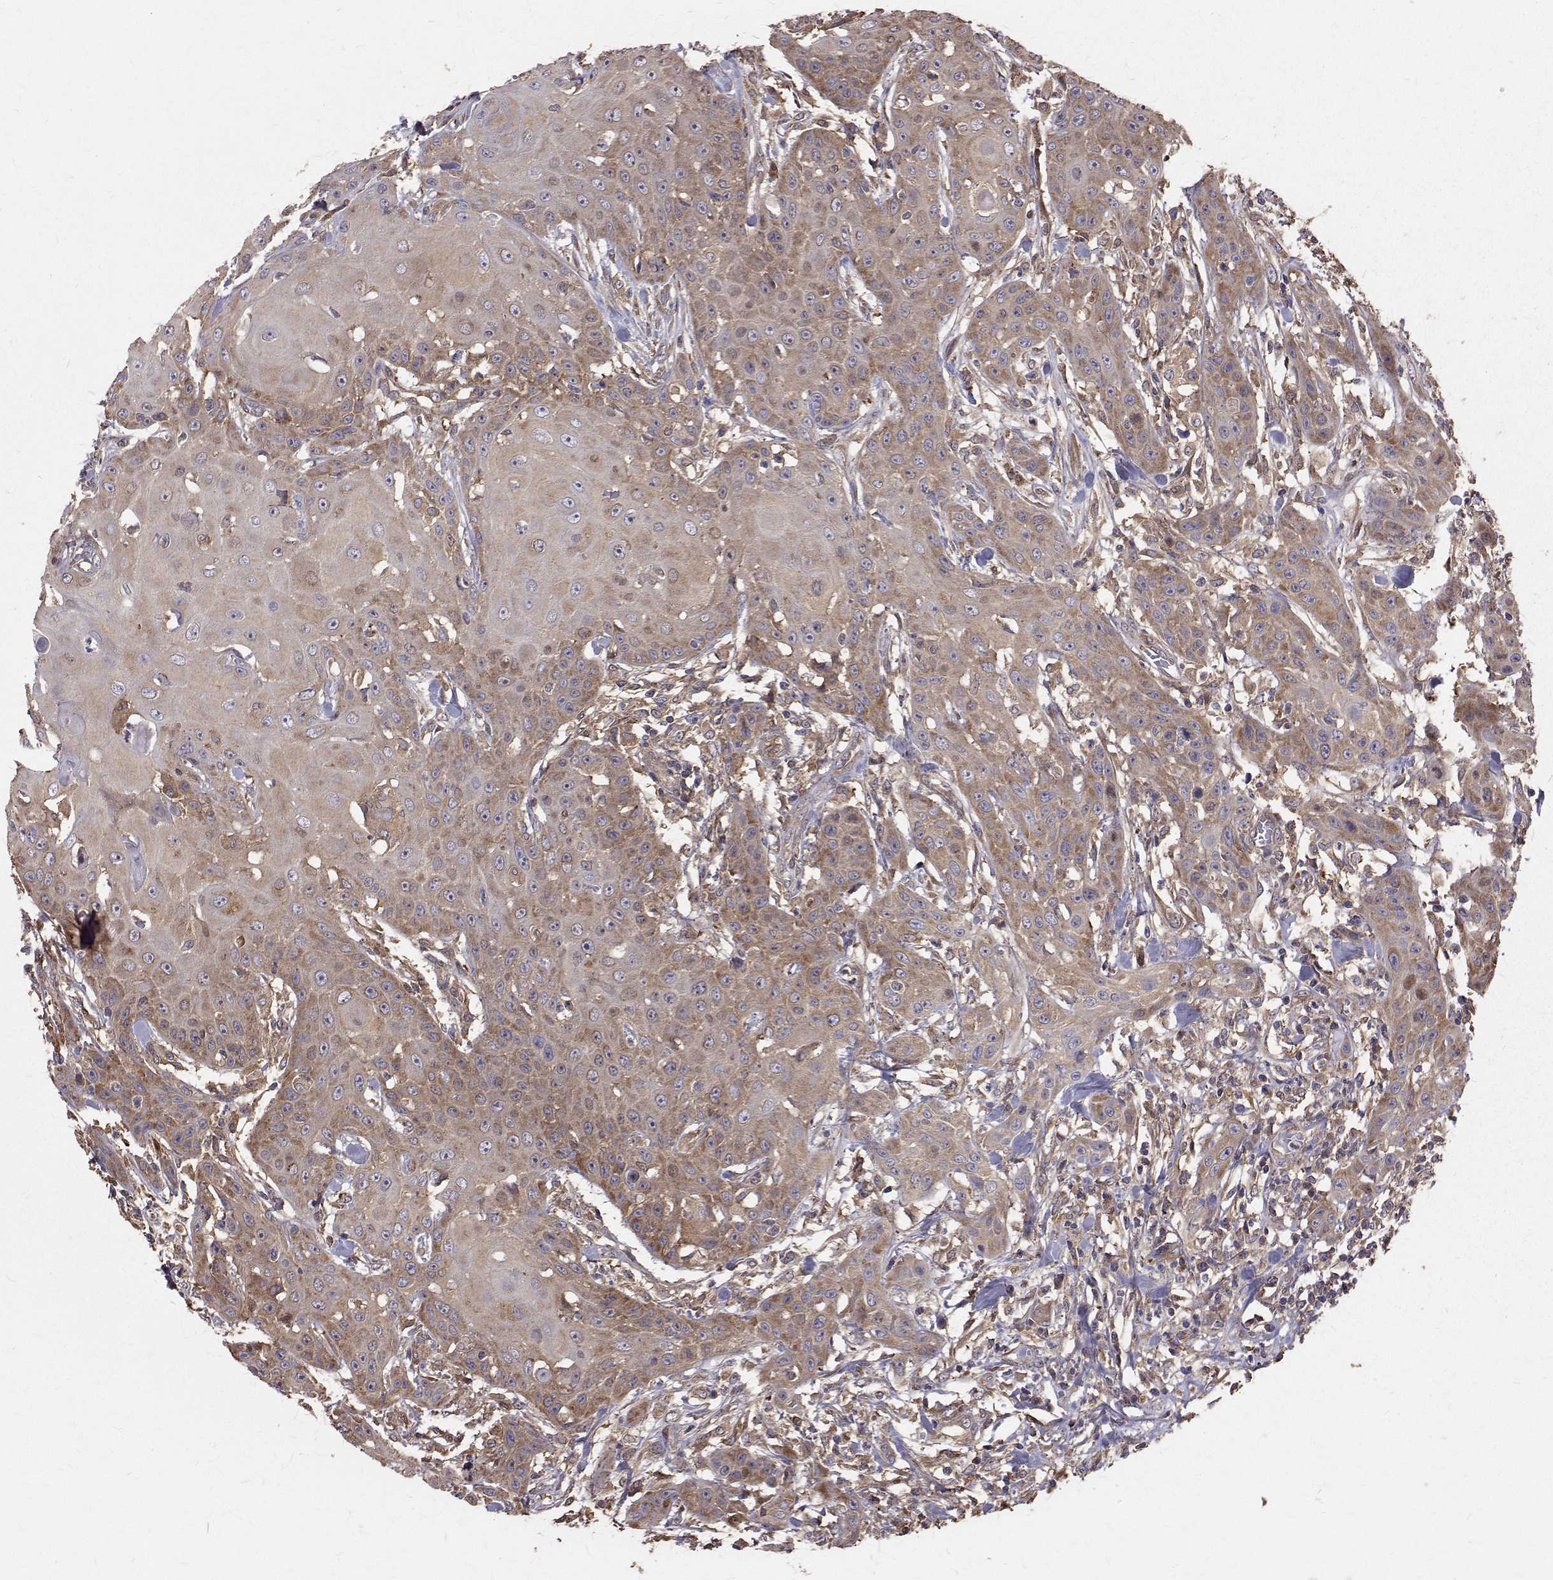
{"staining": {"intensity": "weak", "quantity": "25%-75%", "location": "cytoplasmic/membranous"}, "tissue": "head and neck cancer", "cell_type": "Tumor cells", "image_type": "cancer", "snomed": [{"axis": "morphology", "description": "Squamous cell carcinoma, NOS"}, {"axis": "topography", "description": "Oral tissue"}, {"axis": "topography", "description": "Head-Neck"}], "caption": "Head and neck squamous cell carcinoma stained with IHC demonstrates weak cytoplasmic/membranous expression in approximately 25%-75% of tumor cells.", "gene": "FARSB", "patient": {"sex": "female", "age": 55}}